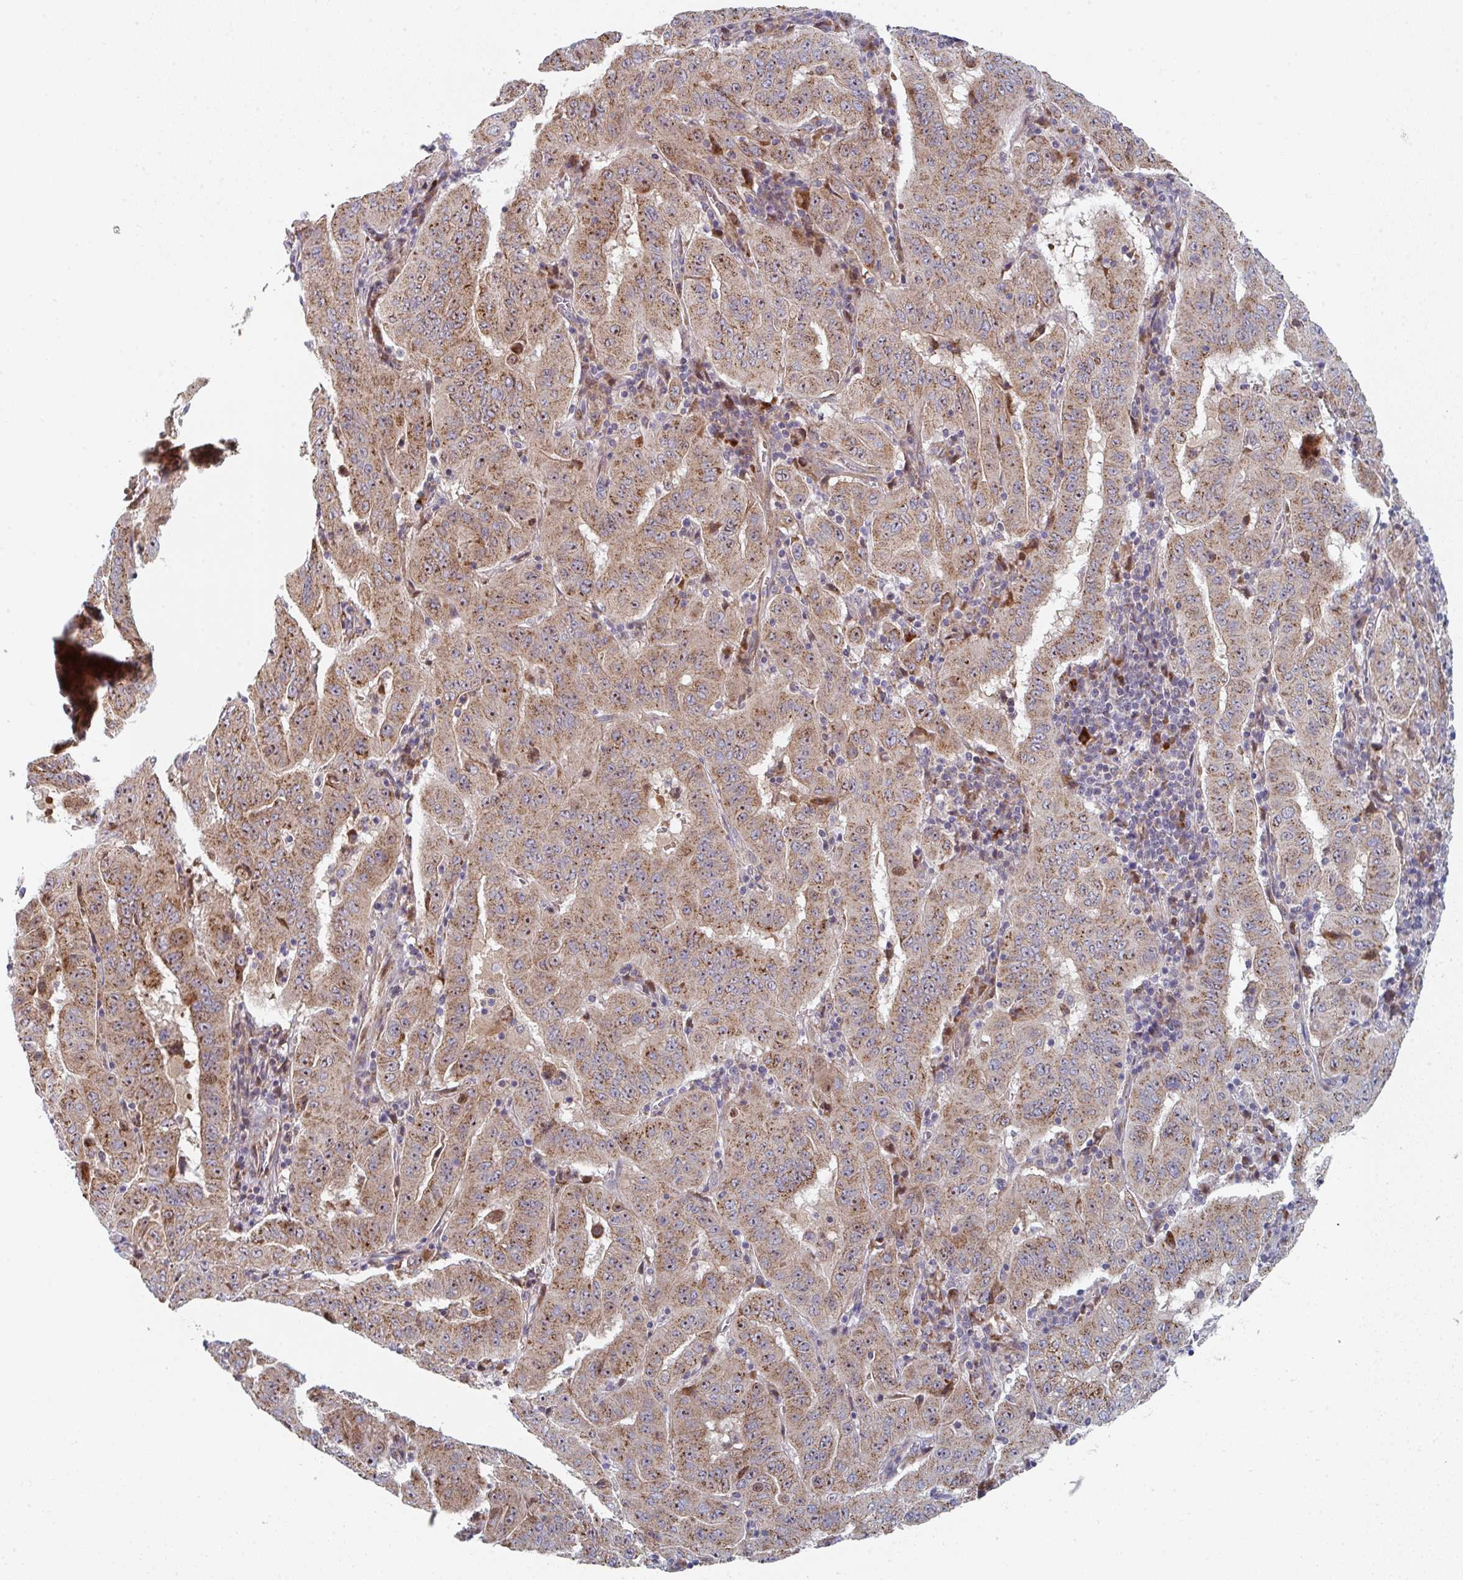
{"staining": {"intensity": "moderate", "quantity": ">75%", "location": "cytoplasmic/membranous,nuclear"}, "tissue": "pancreatic cancer", "cell_type": "Tumor cells", "image_type": "cancer", "snomed": [{"axis": "morphology", "description": "Adenocarcinoma, NOS"}, {"axis": "topography", "description": "Pancreas"}], "caption": "Immunohistochemistry (IHC) histopathology image of human pancreatic cancer (adenocarcinoma) stained for a protein (brown), which demonstrates medium levels of moderate cytoplasmic/membranous and nuclear positivity in about >75% of tumor cells.", "gene": "ZNF644", "patient": {"sex": "male", "age": 63}}